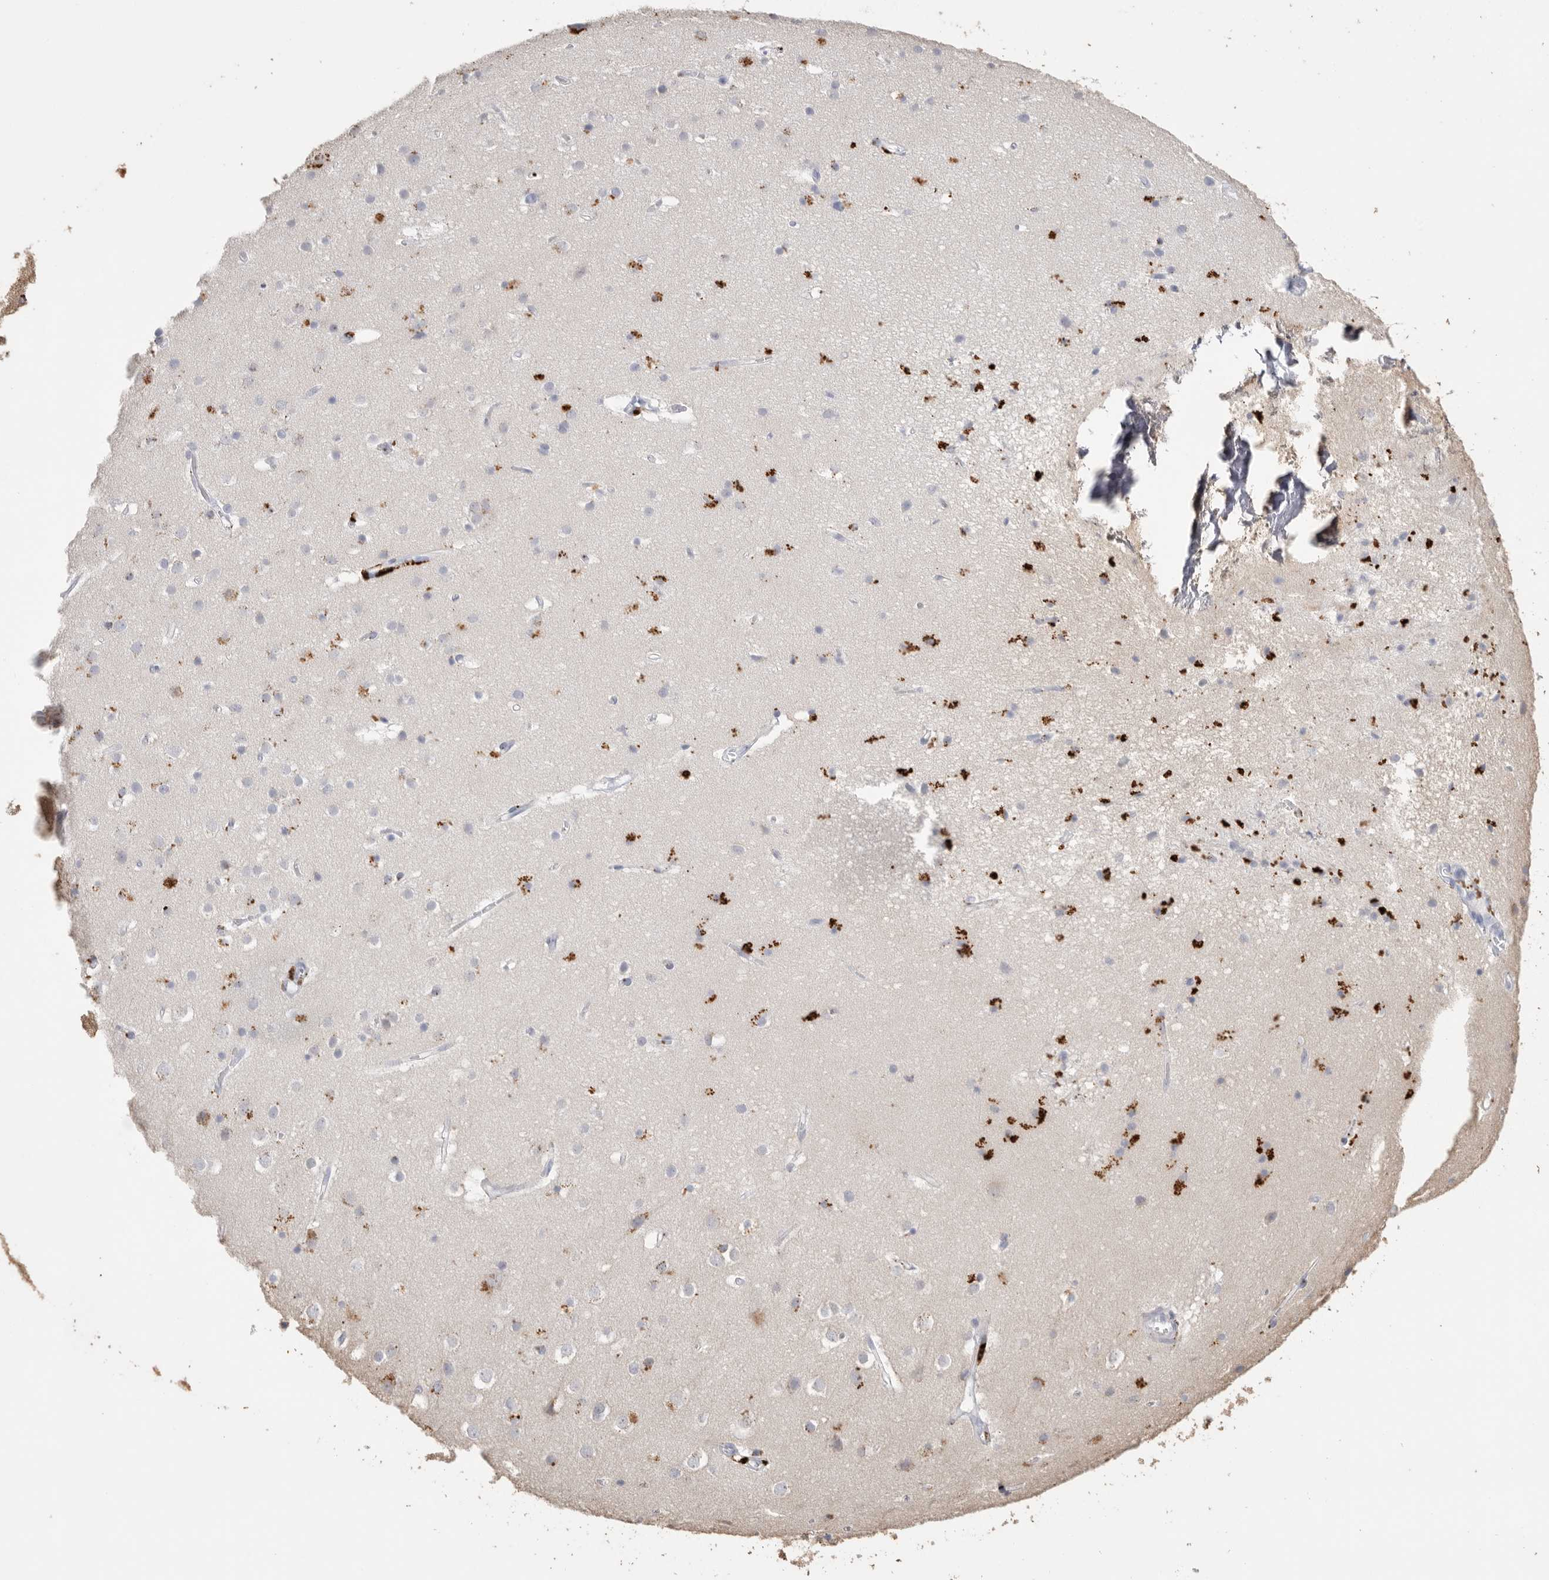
{"staining": {"intensity": "negative", "quantity": "none", "location": "none"}, "tissue": "cerebral cortex", "cell_type": "Endothelial cells", "image_type": "normal", "snomed": [{"axis": "morphology", "description": "Normal tissue, NOS"}, {"axis": "topography", "description": "Cerebral cortex"}], "caption": "Human cerebral cortex stained for a protein using IHC demonstrates no expression in endothelial cells.", "gene": "GGH", "patient": {"sex": "male", "age": 54}}